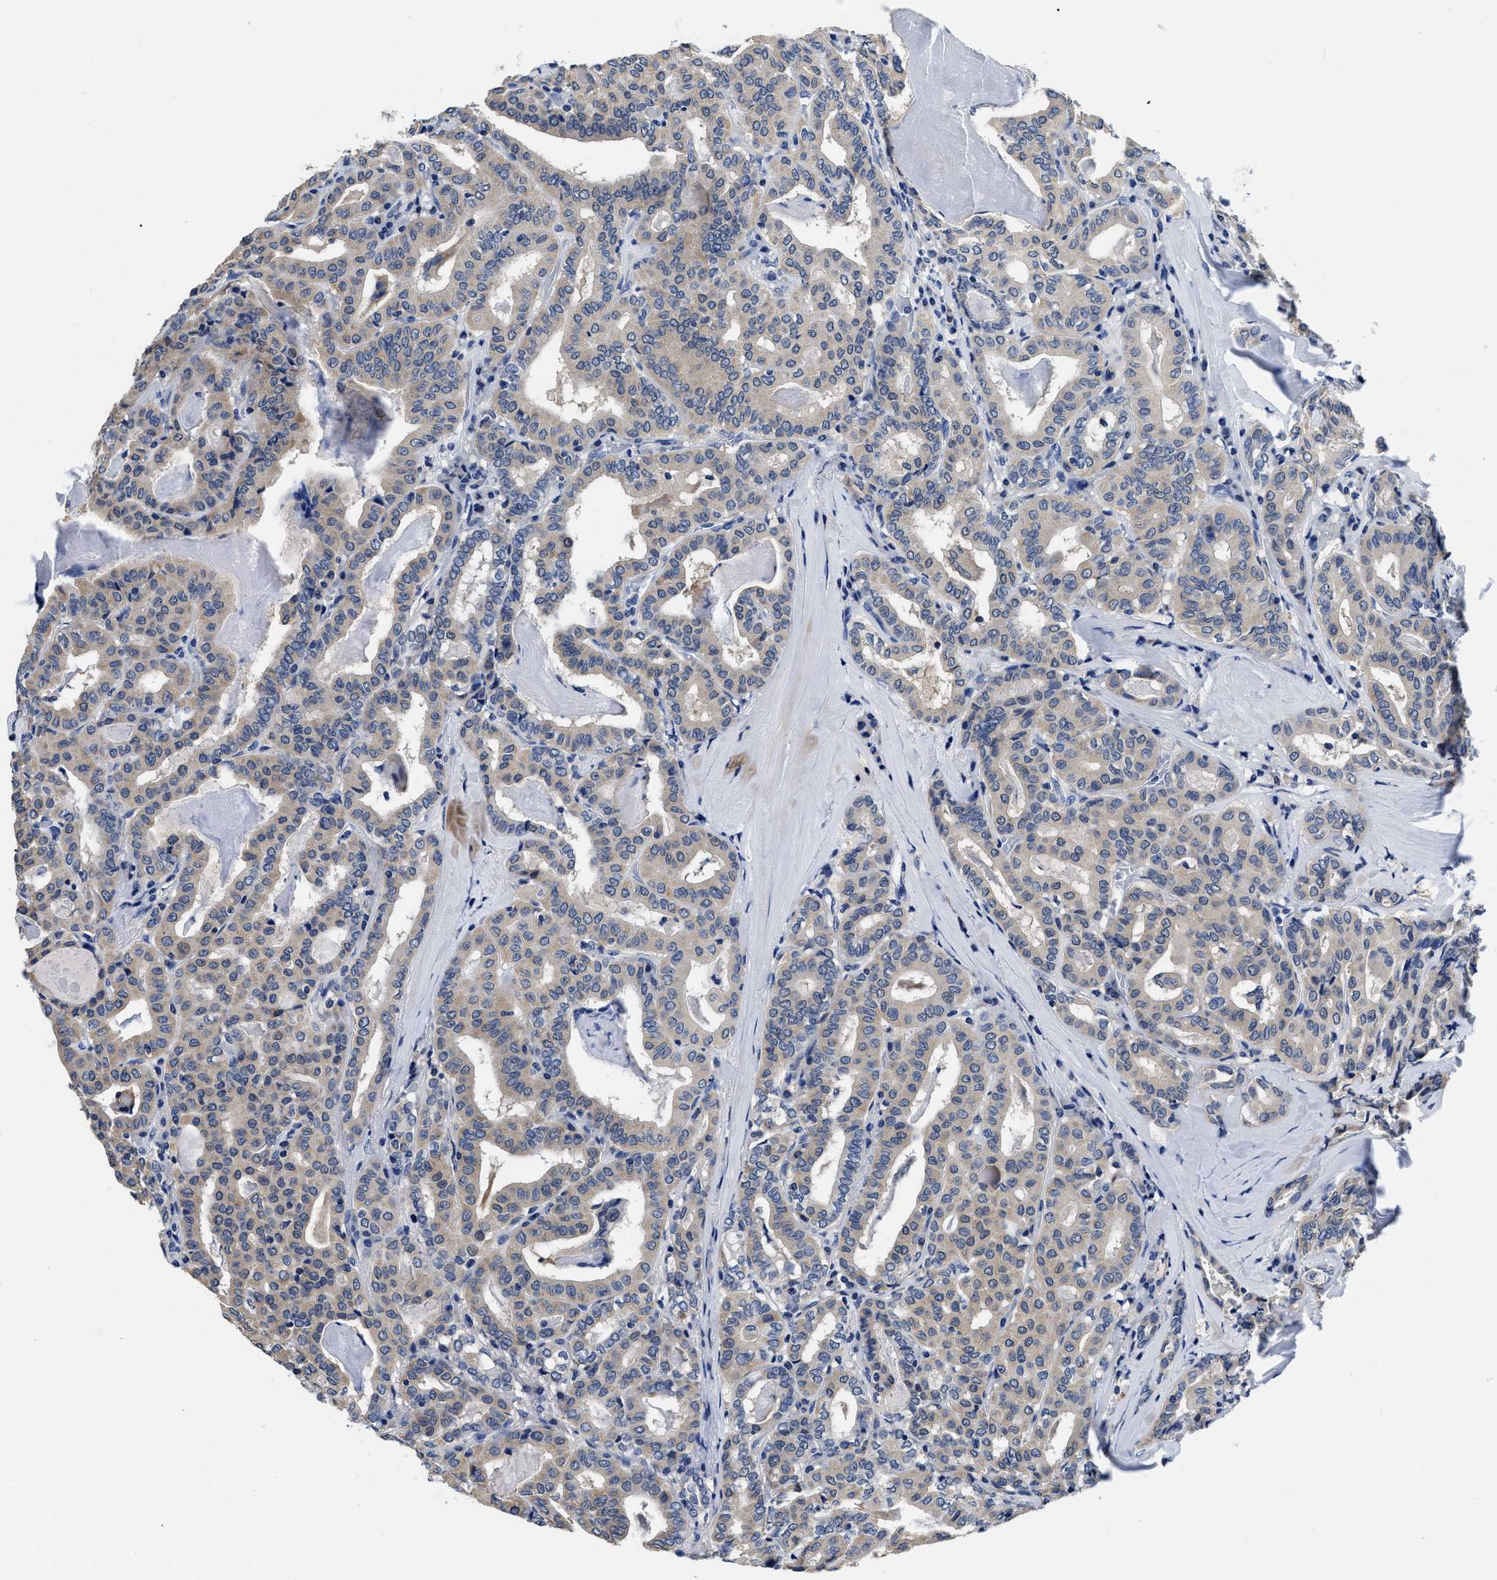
{"staining": {"intensity": "weak", "quantity": "25%-75%", "location": "cytoplasmic/membranous"}, "tissue": "thyroid cancer", "cell_type": "Tumor cells", "image_type": "cancer", "snomed": [{"axis": "morphology", "description": "Papillary adenocarcinoma, NOS"}, {"axis": "topography", "description": "Thyroid gland"}], "caption": "About 25%-75% of tumor cells in human papillary adenocarcinoma (thyroid) demonstrate weak cytoplasmic/membranous protein positivity as visualized by brown immunohistochemical staining.", "gene": "SLC35F1", "patient": {"sex": "female", "age": 42}}